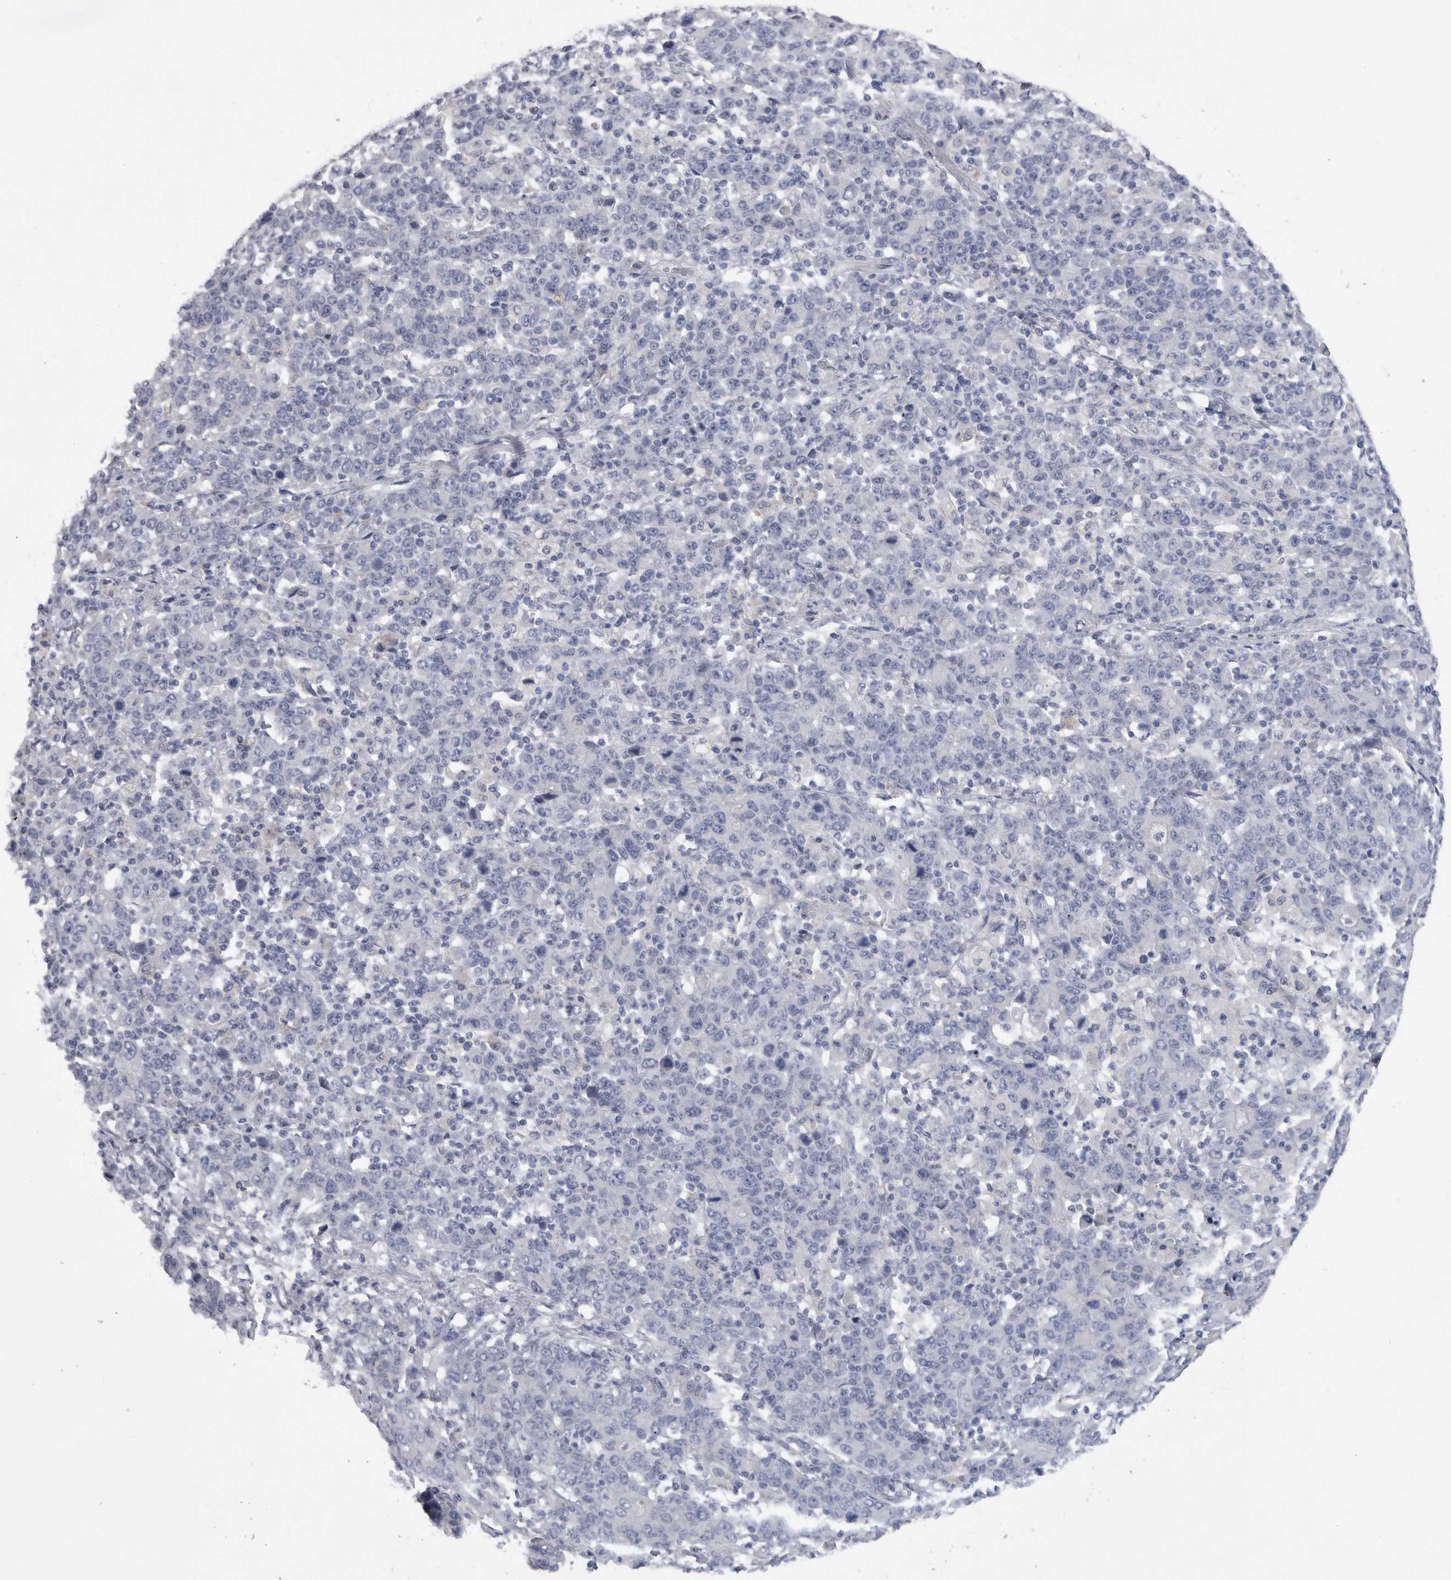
{"staining": {"intensity": "negative", "quantity": "none", "location": "none"}, "tissue": "stomach cancer", "cell_type": "Tumor cells", "image_type": "cancer", "snomed": [{"axis": "morphology", "description": "Adenocarcinoma, NOS"}, {"axis": "topography", "description": "Stomach, upper"}], "caption": "High magnification brightfield microscopy of stomach adenocarcinoma stained with DAB (3,3'-diaminobenzidine) (brown) and counterstained with hematoxylin (blue): tumor cells show no significant positivity. Brightfield microscopy of immunohistochemistry stained with DAB (3,3'-diaminobenzidine) (brown) and hematoxylin (blue), captured at high magnification.", "gene": "DHRS4", "patient": {"sex": "male", "age": 69}}